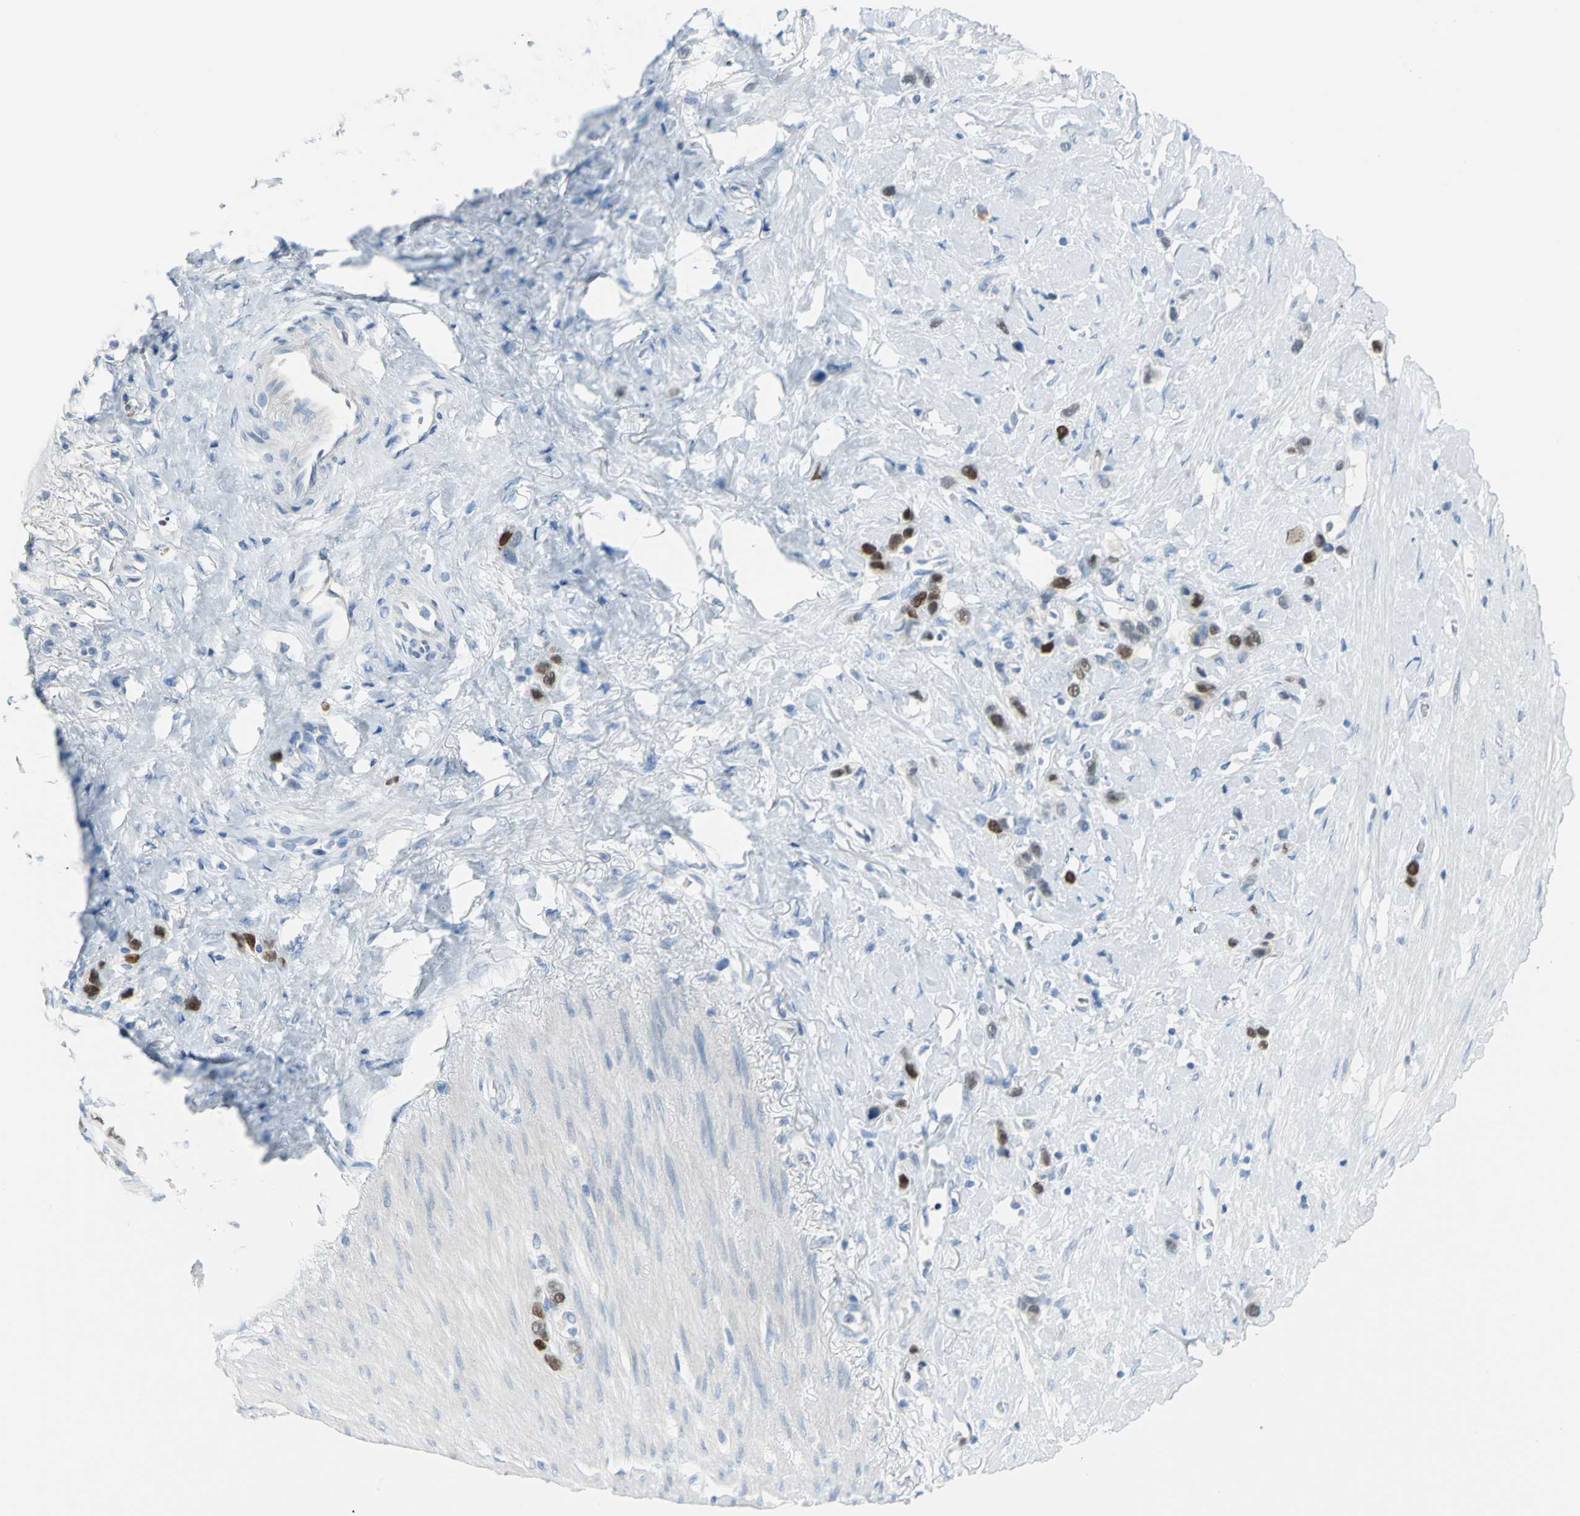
{"staining": {"intensity": "strong", "quantity": ">75%", "location": "nuclear"}, "tissue": "stomach cancer", "cell_type": "Tumor cells", "image_type": "cancer", "snomed": [{"axis": "morphology", "description": "Normal tissue, NOS"}, {"axis": "morphology", "description": "Adenocarcinoma, NOS"}, {"axis": "morphology", "description": "Adenocarcinoma, High grade"}, {"axis": "topography", "description": "Stomach, upper"}, {"axis": "topography", "description": "Stomach"}], "caption": "Strong nuclear expression for a protein is present in approximately >75% of tumor cells of stomach adenocarcinoma using immunohistochemistry.", "gene": "MCM4", "patient": {"sex": "female", "age": 65}}